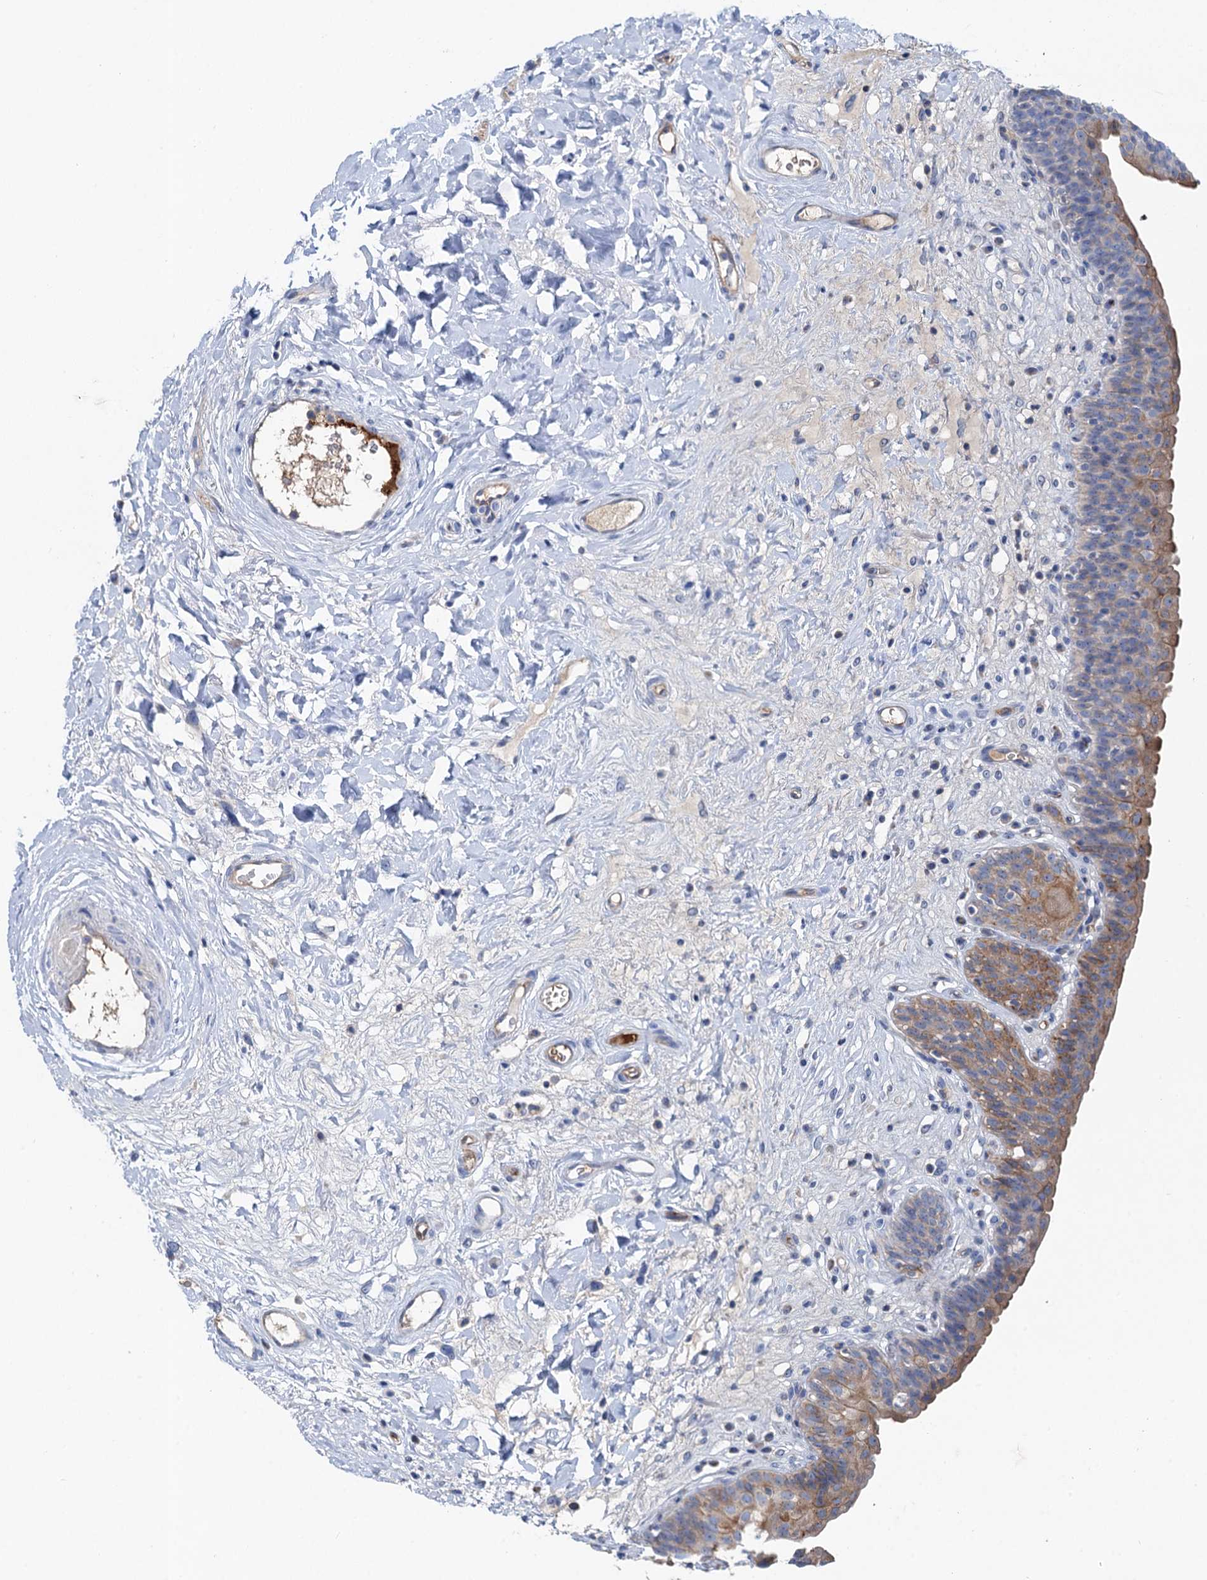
{"staining": {"intensity": "moderate", "quantity": "<25%", "location": "cytoplasmic/membranous"}, "tissue": "urinary bladder", "cell_type": "Urothelial cells", "image_type": "normal", "snomed": [{"axis": "morphology", "description": "Normal tissue, NOS"}, {"axis": "topography", "description": "Urinary bladder"}], "caption": "Immunohistochemical staining of unremarkable urinary bladder exhibits low levels of moderate cytoplasmic/membranous expression in about <25% of urothelial cells. (Stains: DAB (3,3'-diaminobenzidine) in brown, nuclei in blue, Microscopy: brightfield microscopy at high magnification).", "gene": "PLLP", "patient": {"sex": "male", "age": 83}}